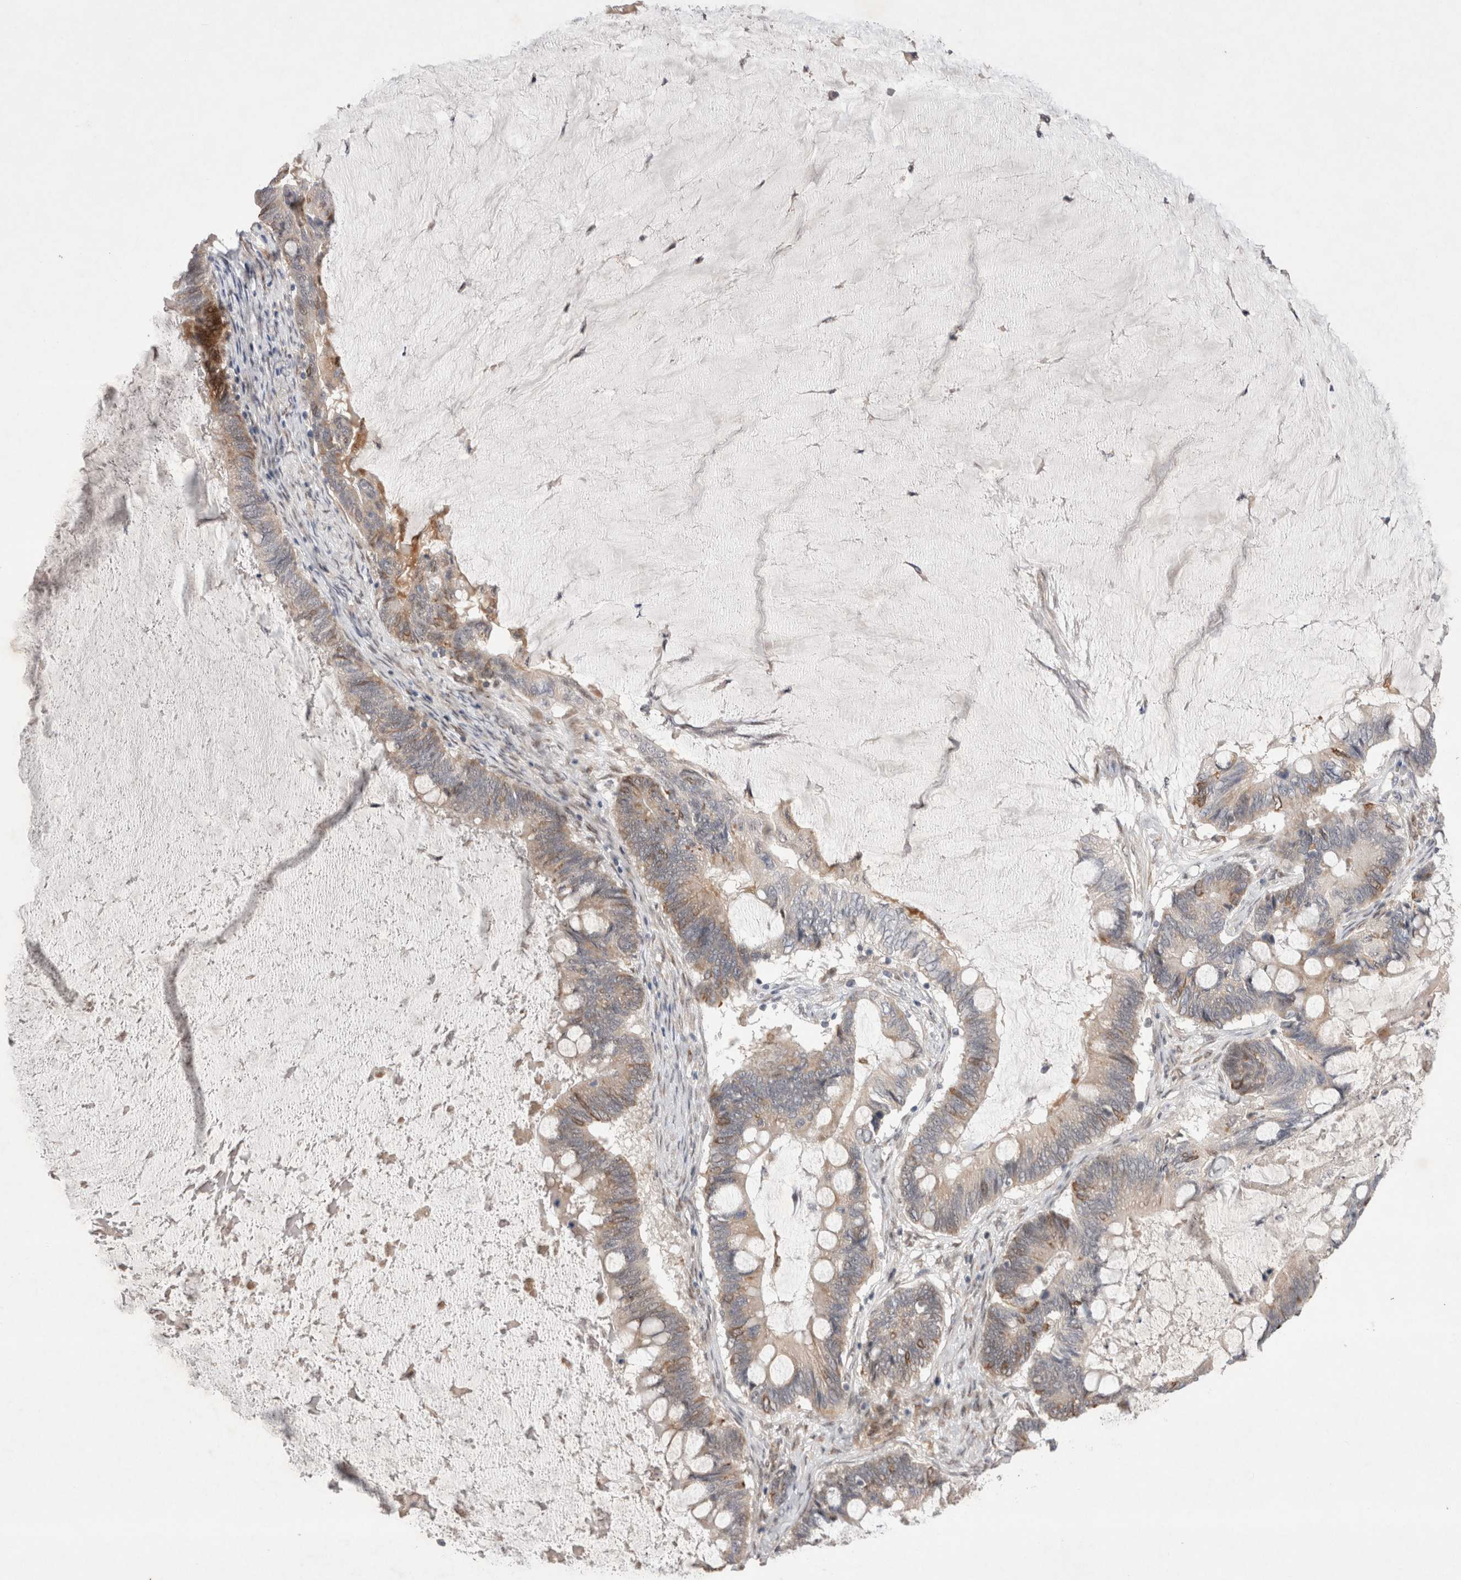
{"staining": {"intensity": "moderate", "quantity": "25%-75%", "location": "cytoplasmic/membranous"}, "tissue": "ovarian cancer", "cell_type": "Tumor cells", "image_type": "cancer", "snomed": [{"axis": "morphology", "description": "Cystadenocarcinoma, mucinous, NOS"}, {"axis": "topography", "description": "Ovary"}], "caption": "Ovarian mucinous cystadenocarcinoma stained with DAB (3,3'-diaminobenzidine) IHC displays medium levels of moderate cytoplasmic/membranous positivity in approximately 25%-75% of tumor cells. (DAB IHC, brown staining for protein, blue staining for nuclei).", "gene": "GIMAP6", "patient": {"sex": "female", "age": 61}}